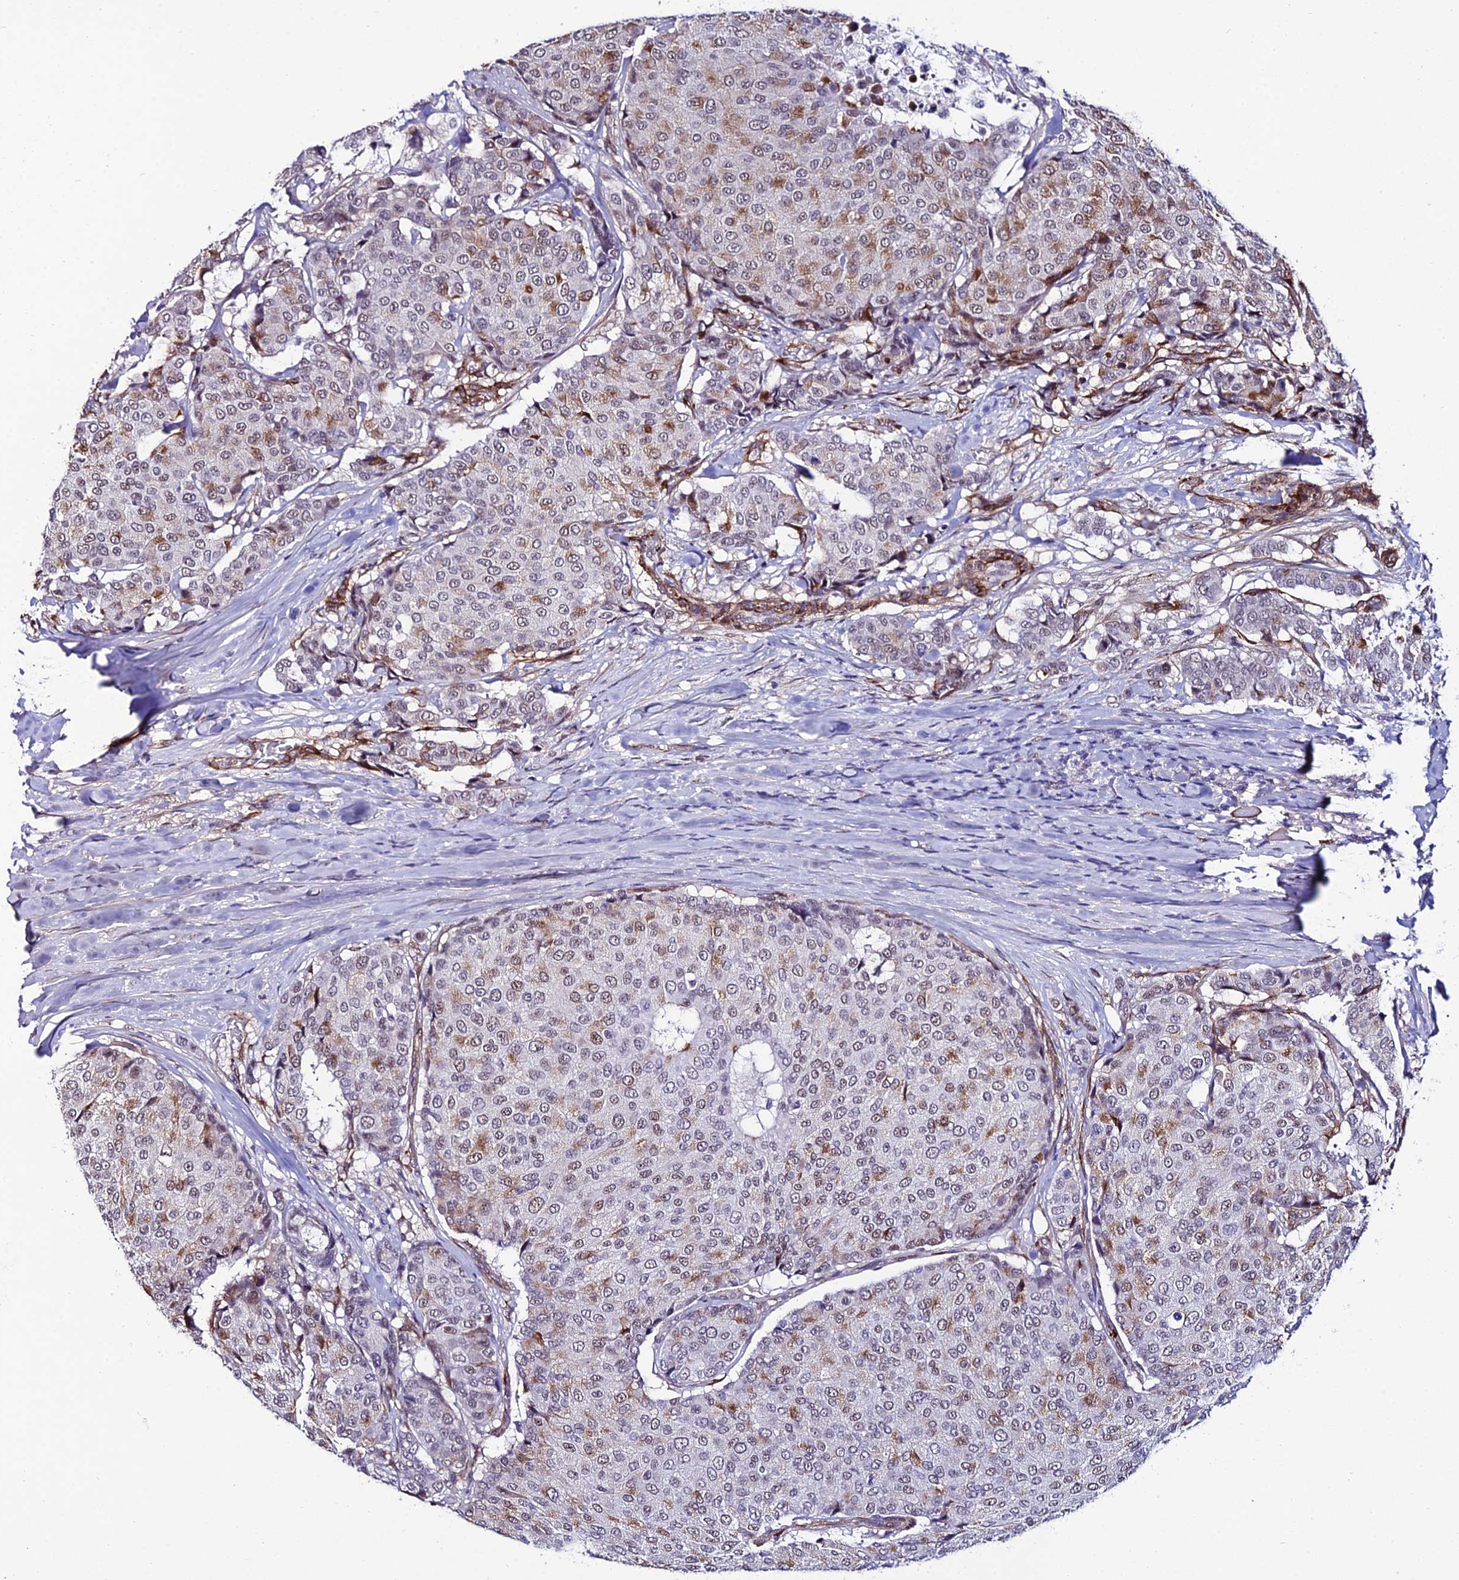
{"staining": {"intensity": "moderate", "quantity": "<25%", "location": "cytoplasmic/membranous,nuclear"}, "tissue": "breast cancer", "cell_type": "Tumor cells", "image_type": "cancer", "snomed": [{"axis": "morphology", "description": "Duct carcinoma"}, {"axis": "topography", "description": "Breast"}], "caption": "Approximately <25% of tumor cells in invasive ductal carcinoma (breast) exhibit moderate cytoplasmic/membranous and nuclear protein positivity as visualized by brown immunohistochemical staining.", "gene": "SYT15", "patient": {"sex": "female", "age": 75}}